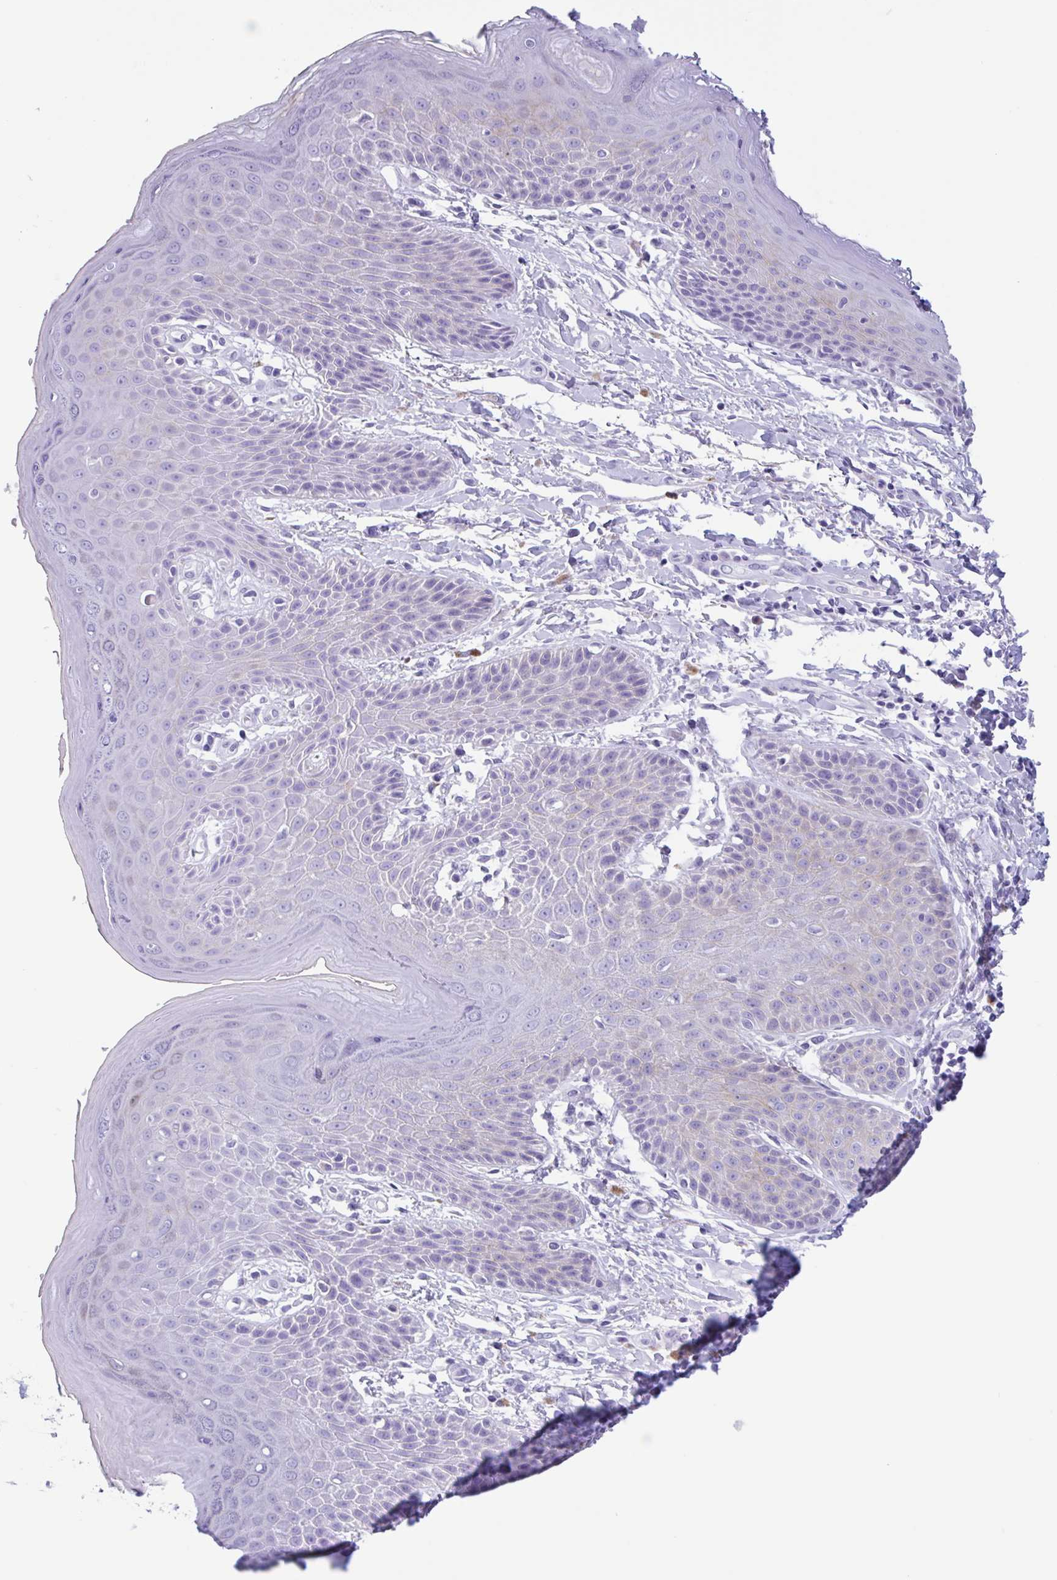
{"staining": {"intensity": "moderate", "quantity": "<25%", "location": "cytoplasmic/membranous"}, "tissue": "skin", "cell_type": "Epidermal cells", "image_type": "normal", "snomed": [{"axis": "morphology", "description": "Normal tissue, NOS"}, {"axis": "topography", "description": "Peripheral nerve tissue"}], "caption": "Skin stained with DAB immunohistochemistry demonstrates low levels of moderate cytoplasmic/membranous staining in about <25% of epidermal cells. The staining was performed using DAB, with brown indicating positive protein expression. Nuclei are stained blue with hematoxylin.", "gene": "DTWD2", "patient": {"sex": "male", "age": 51}}